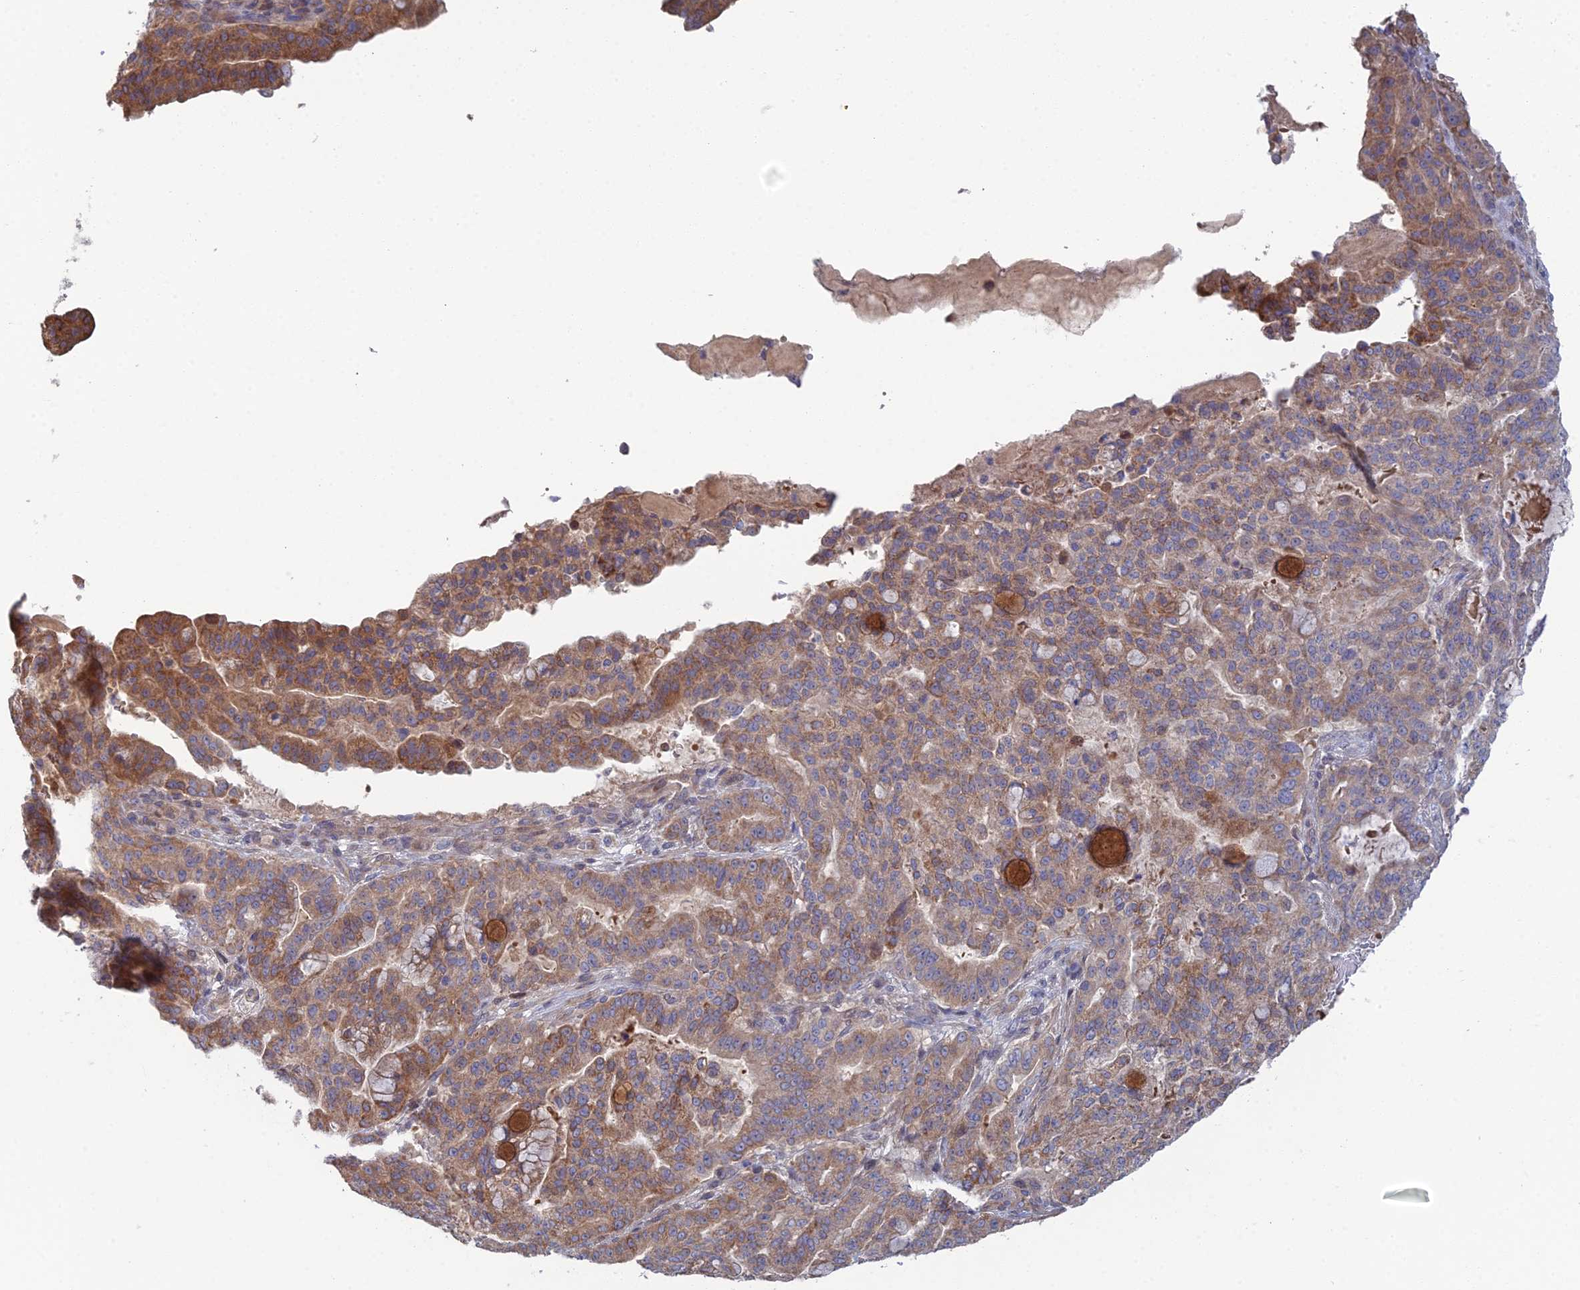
{"staining": {"intensity": "moderate", "quantity": ">75%", "location": "cytoplasmic/membranous"}, "tissue": "pancreatic cancer", "cell_type": "Tumor cells", "image_type": "cancer", "snomed": [{"axis": "morphology", "description": "Adenocarcinoma, NOS"}, {"axis": "topography", "description": "Pancreas"}], "caption": "Pancreatic adenocarcinoma stained with a protein marker exhibits moderate staining in tumor cells.", "gene": "ARL16", "patient": {"sex": "male", "age": 63}}